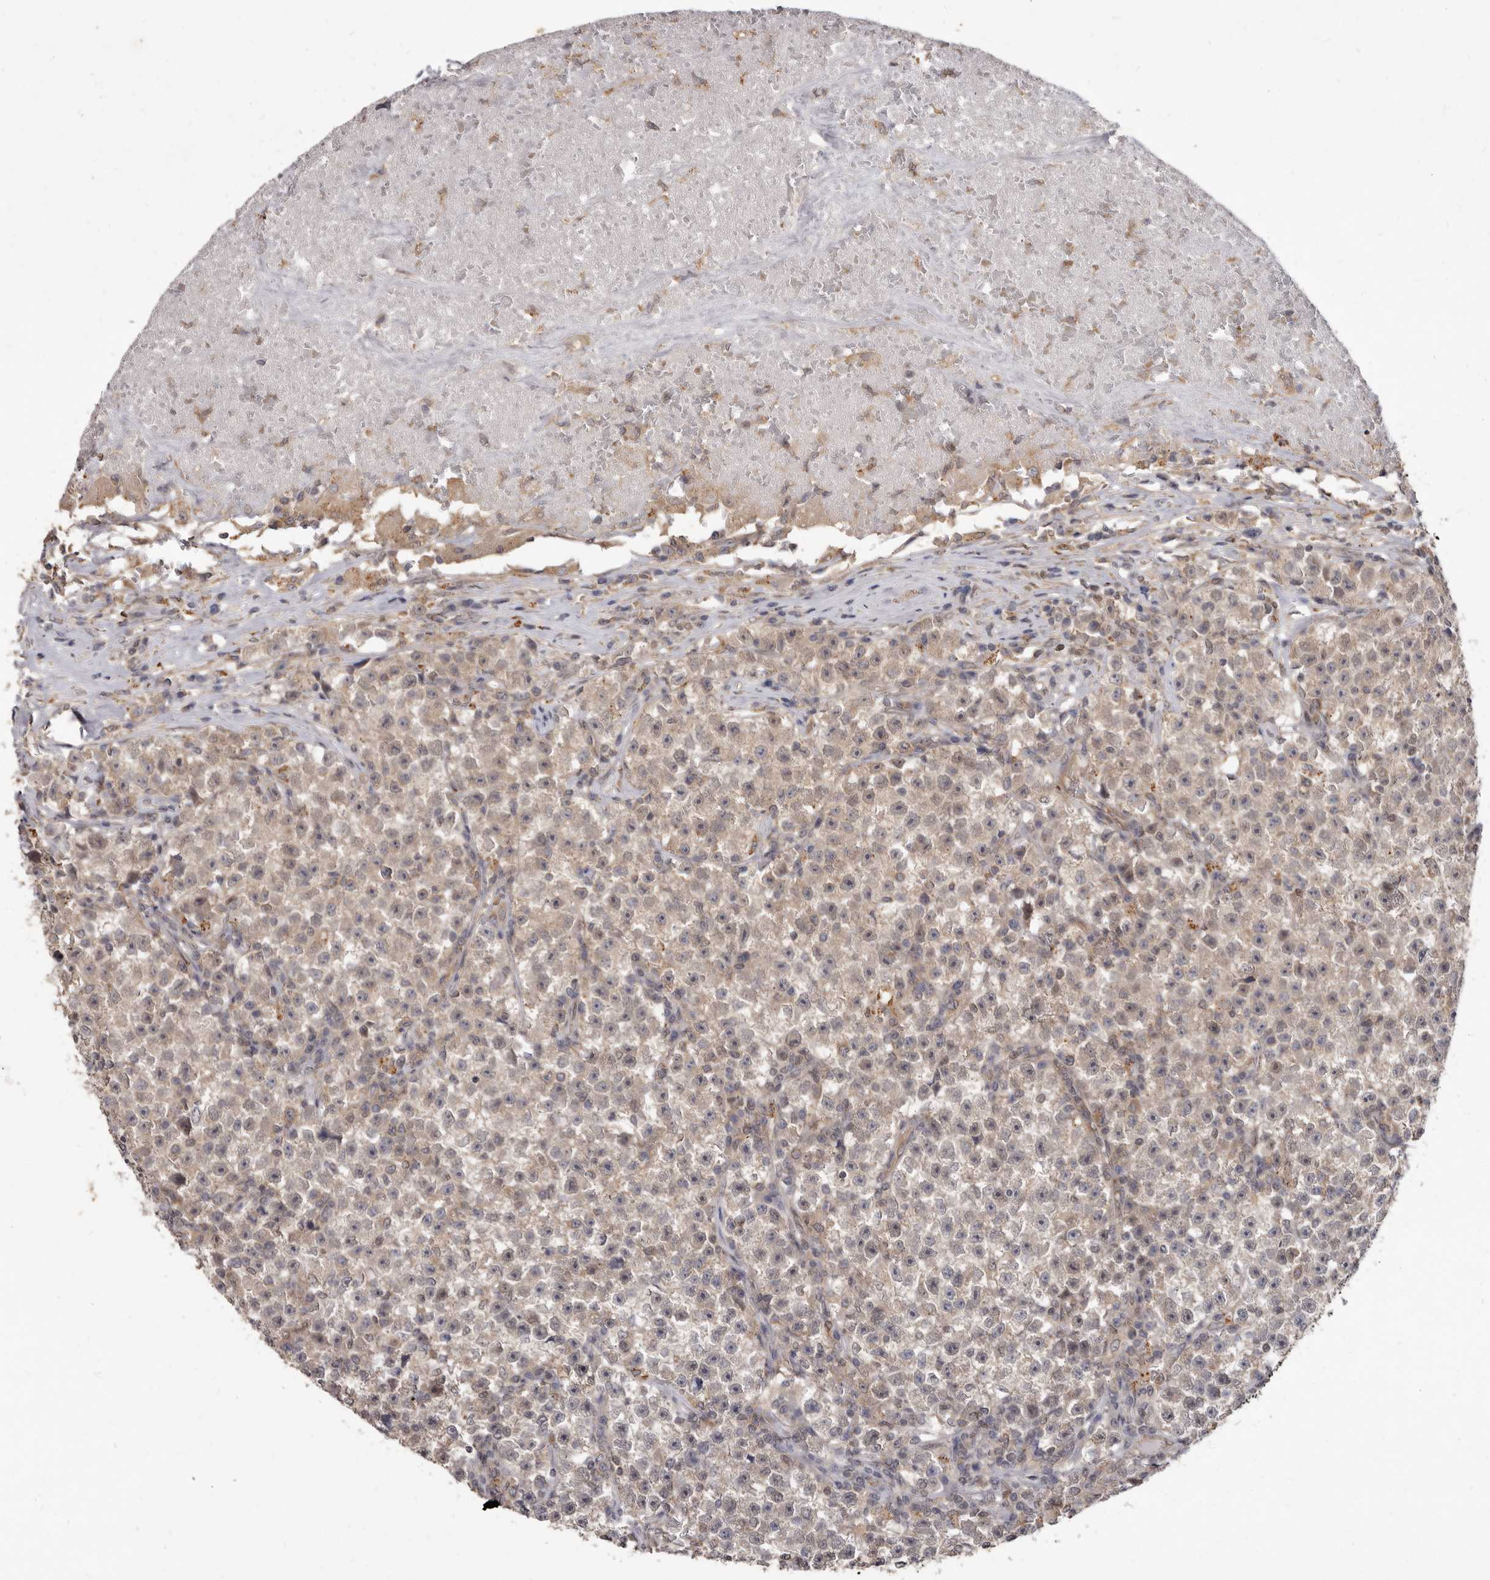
{"staining": {"intensity": "weak", "quantity": "<25%", "location": "cytoplasmic/membranous"}, "tissue": "testis cancer", "cell_type": "Tumor cells", "image_type": "cancer", "snomed": [{"axis": "morphology", "description": "Seminoma, NOS"}, {"axis": "topography", "description": "Testis"}], "caption": "High magnification brightfield microscopy of testis seminoma stained with DAB (brown) and counterstained with hematoxylin (blue): tumor cells show no significant staining. The staining is performed using DAB (3,3'-diaminobenzidine) brown chromogen with nuclei counter-stained in using hematoxylin.", "gene": "ACLY", "patient": {"sex": "male", "age": 22}}